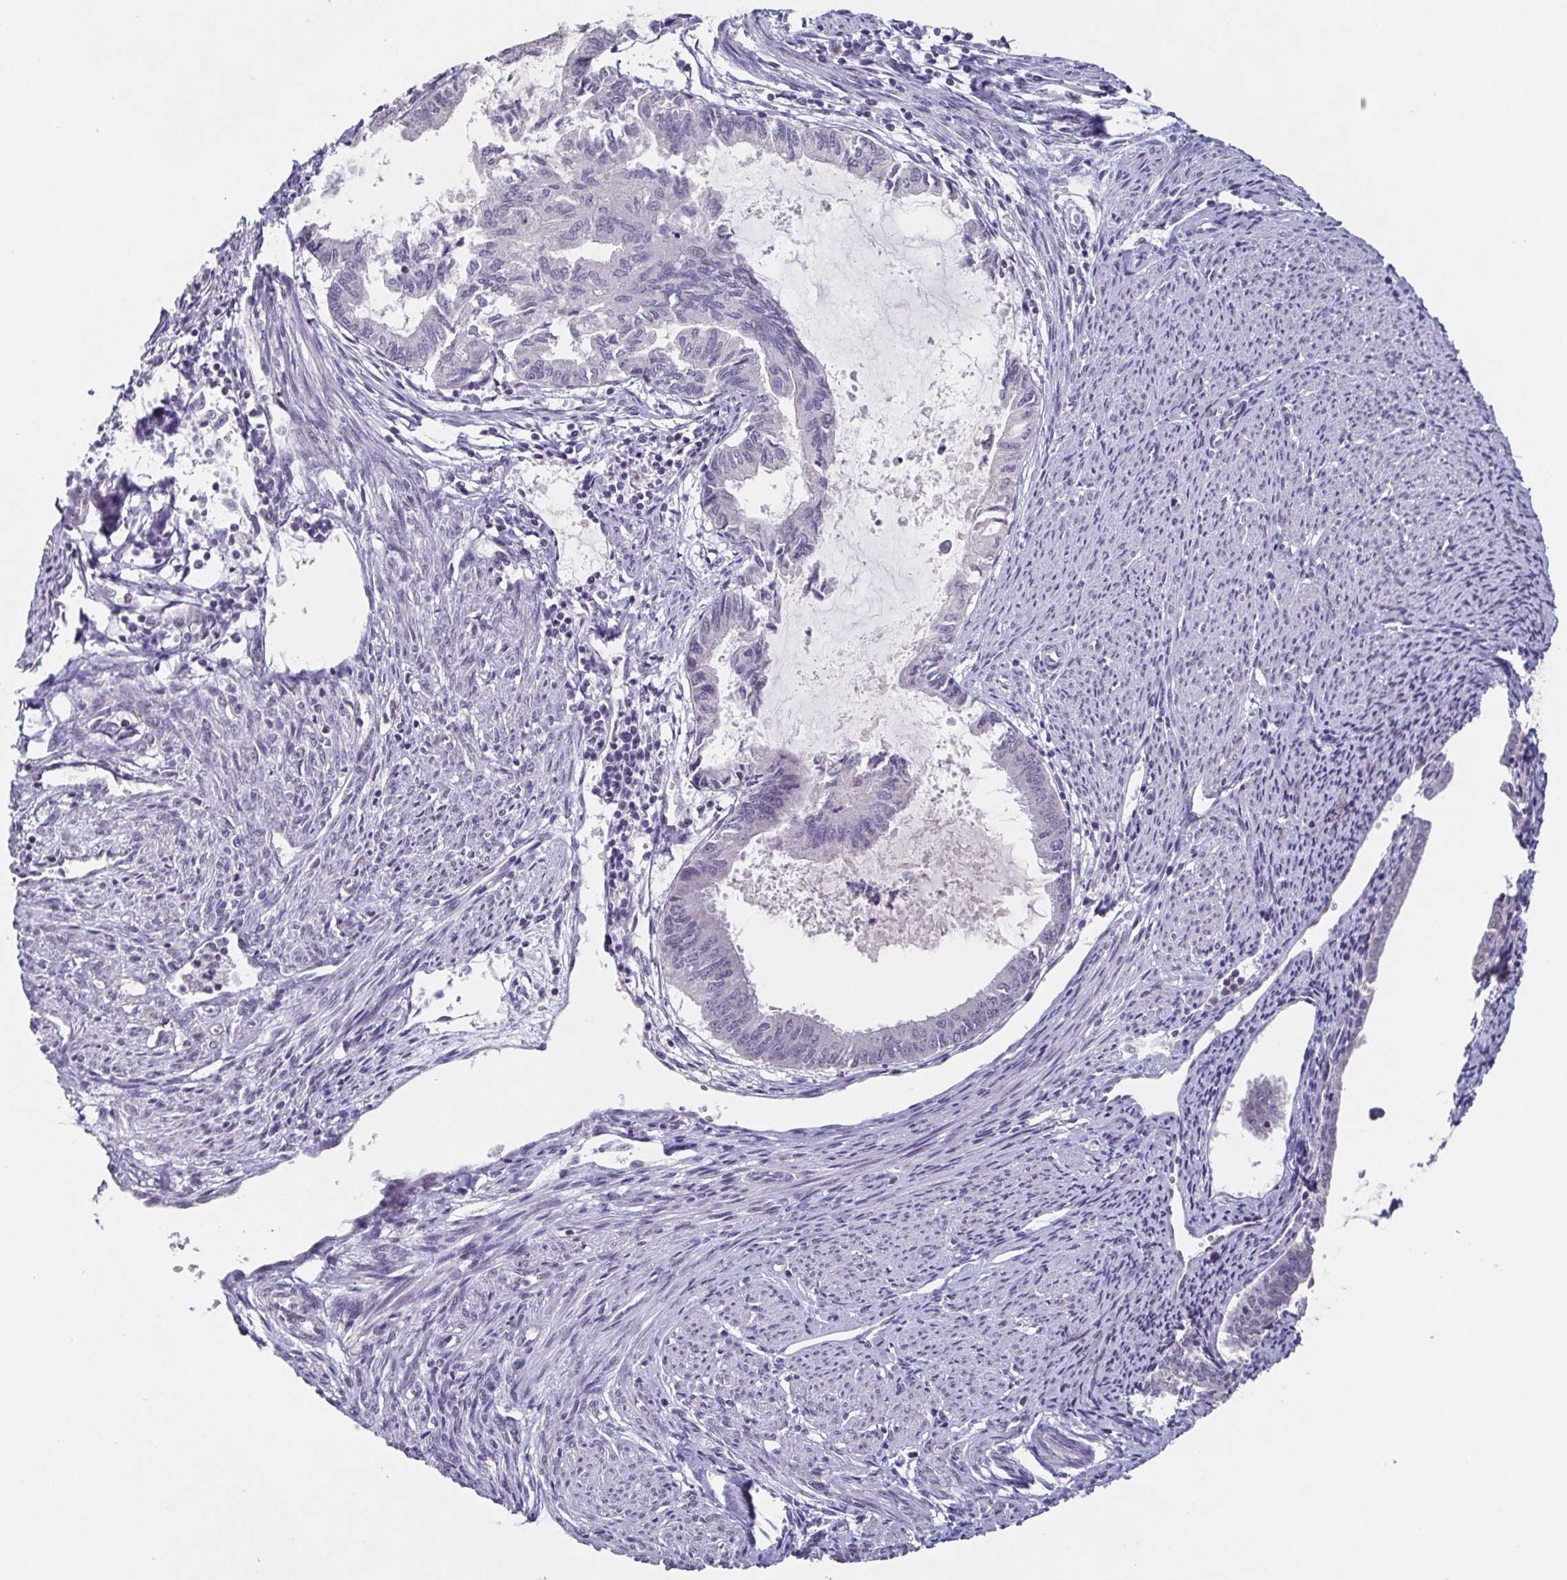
{"staining": {"intensity": "negative", "quantity": "none", "location": "none"}, "tissue": "endometrial cancer", "cell_type": "Tumor cells", "image_type": "cancer", "snomed": [{"axis": "morphology", "description": "Adenocarcinoma, NOS"}, {"axis": "topography", "description": "Endometrium"}], "caption": "This is an immunohistochemistry histopathology image of human endometrial cancer. There is no expression in tumor cells.", "gene": "GHRL", "patient": {"sex": "female", "age": 86}}